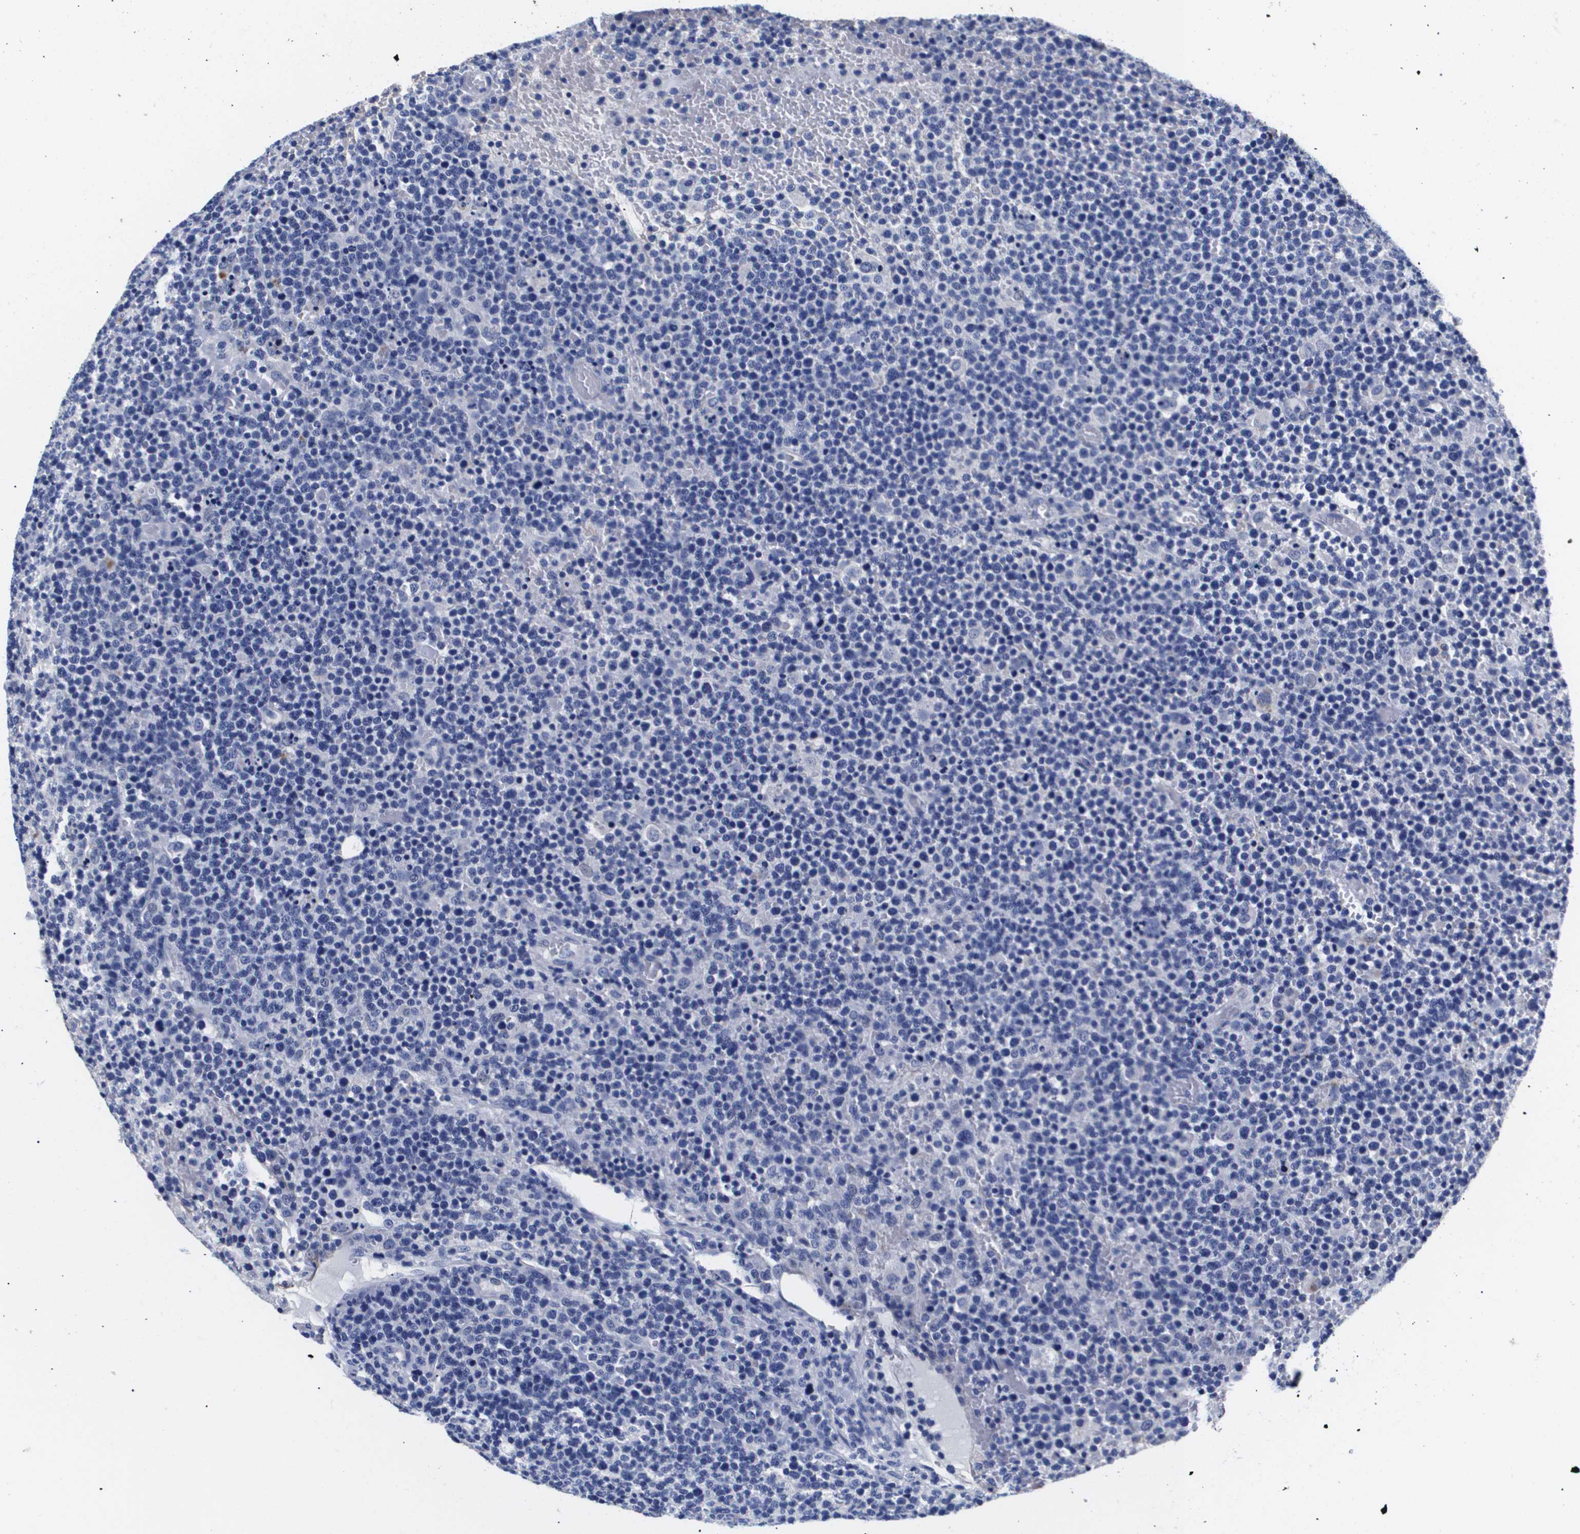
{"staining": {"intensity": "negative", "quantity": "none", "location": "none"}, "tissue": "lymphoma", "cell_type": "Tumor cells", "image_type": "cancer", "snomed": [{"axis": "morphology", "description": "Malignant lymphoma, non-Hodgkin's type, High grade"}, {"axis": "topography", "description": "Lymph node"}], "caption": "Immunohistochemistry (IHC) photomicrograph of human lymphoma stained for a protein (brown), which exhibits no staining in tumor cells.", "gene": "ATP6V0A4", "patient": {"sex": "male", "age": 61}}